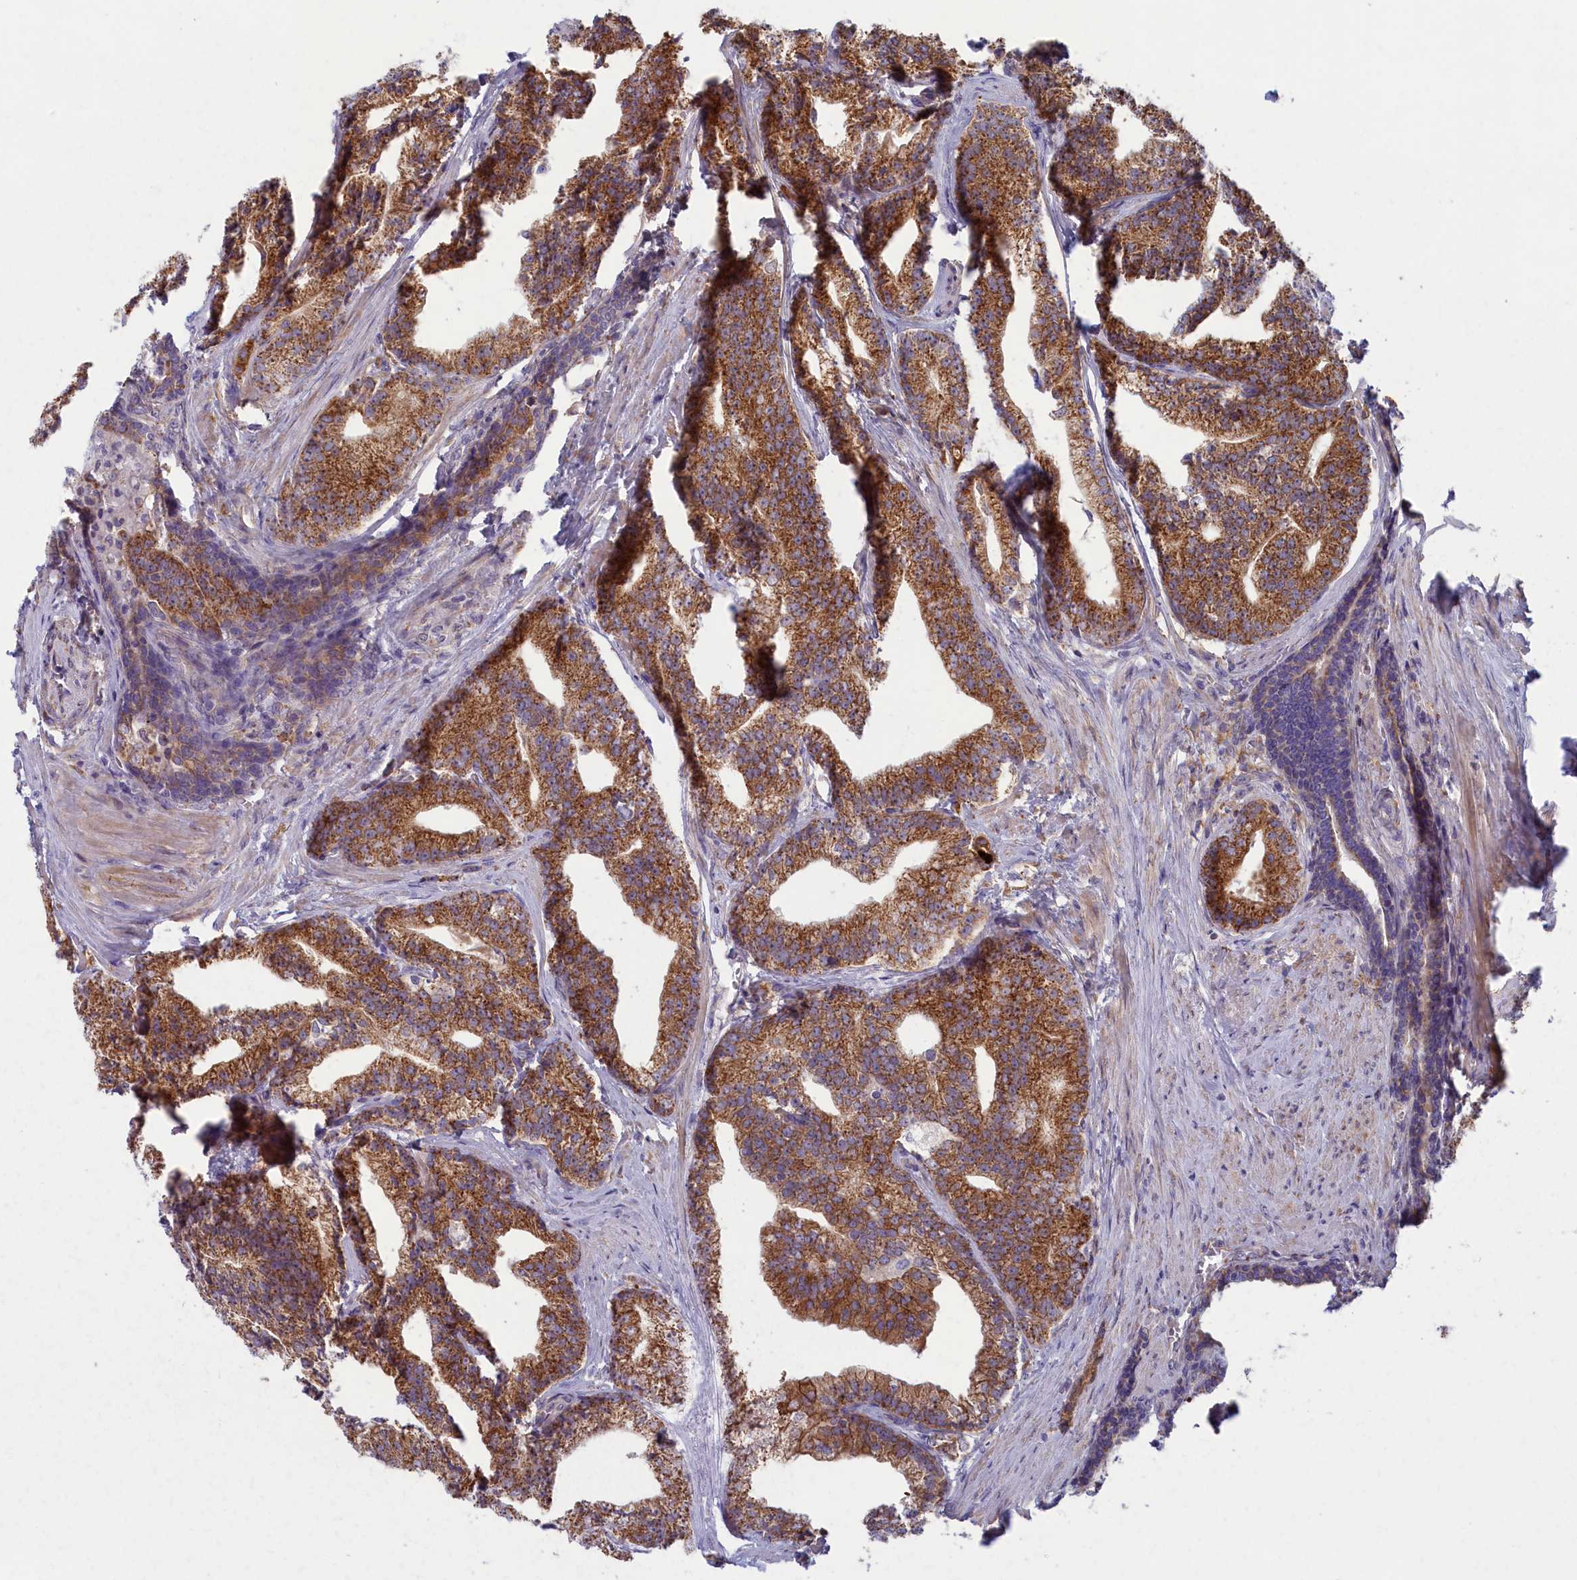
{"staining": {"intensity": "moderate", "quantity": ">75%", "location": "cytoplasmic/membranous"}, "tissue": "prostate cancer", "cell_type": "Tumor cells", "image_type": "cancer", "snomed": [{"axis": "morphology", "description": "Adenocarcinoma, Low grade"}, {"axis": "topography", "description": "Prostate"}], "caption": "Approximately >75% of tumor cells in prostate cancer (low-grade adenocarcinoma) reveal moderate cytoplasmic/membranous protein expression as visualized by brown immunohistochemical staining.", "gene": "MRPS25", "patient": {"sex": "male", "age": 71}}